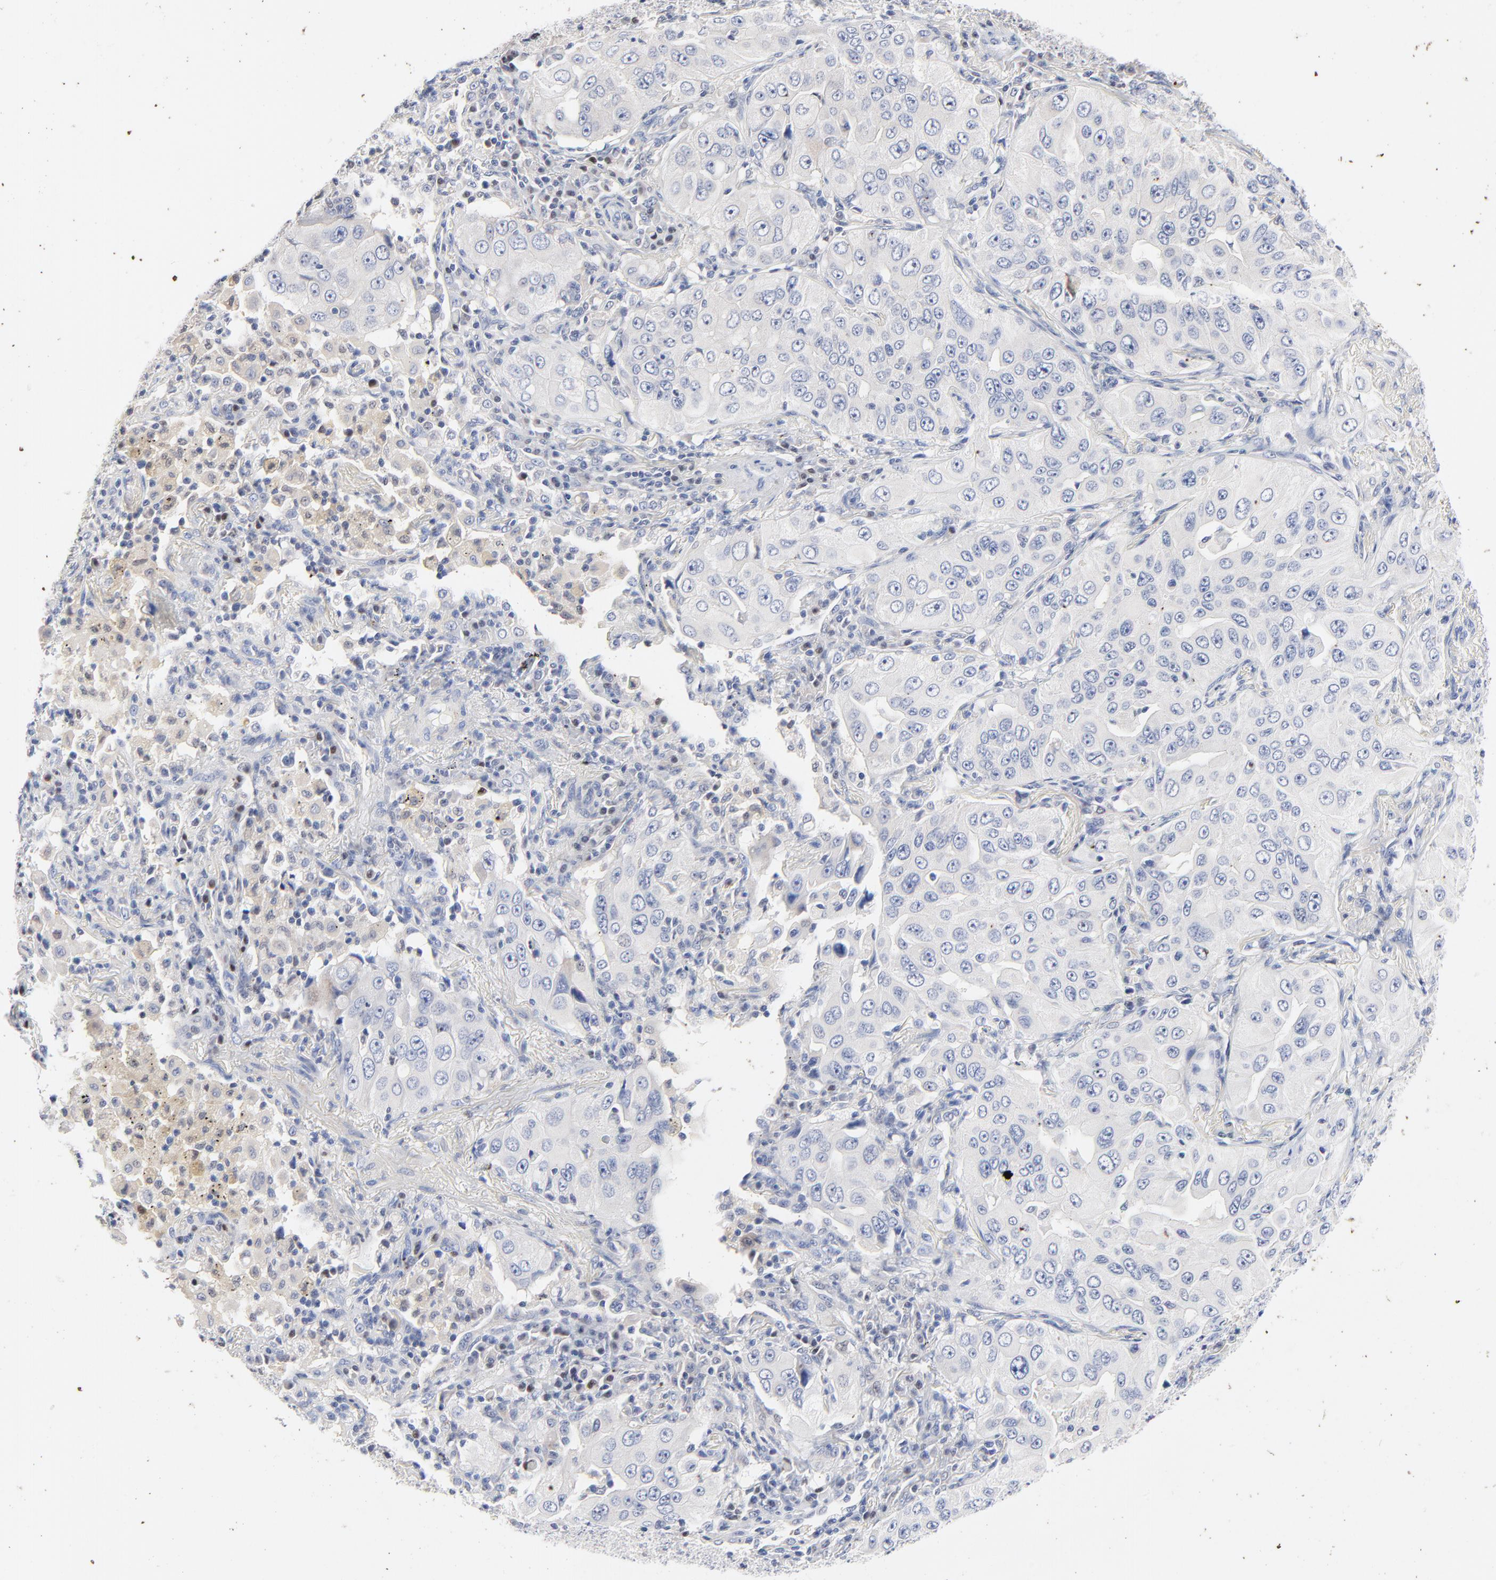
{"staining": {"intensity": "negative", "quantity": "none", "location": "none"}, "tissue": "lung cancer", "cell_type": "Tumor cells", "image_type": "cancer", "snomed": [{"axis": "morphology", "description": "Adenocarcinoma, NOS"}, {"axis": "topography", "description": "Lung"}], "caption": "A micrograph of adenocarcinoma (lung) stained for a protein reveals no brown staining in tumor cells.", "gene": "AADAC", "patient": {"sex": "male", "age": 84}}